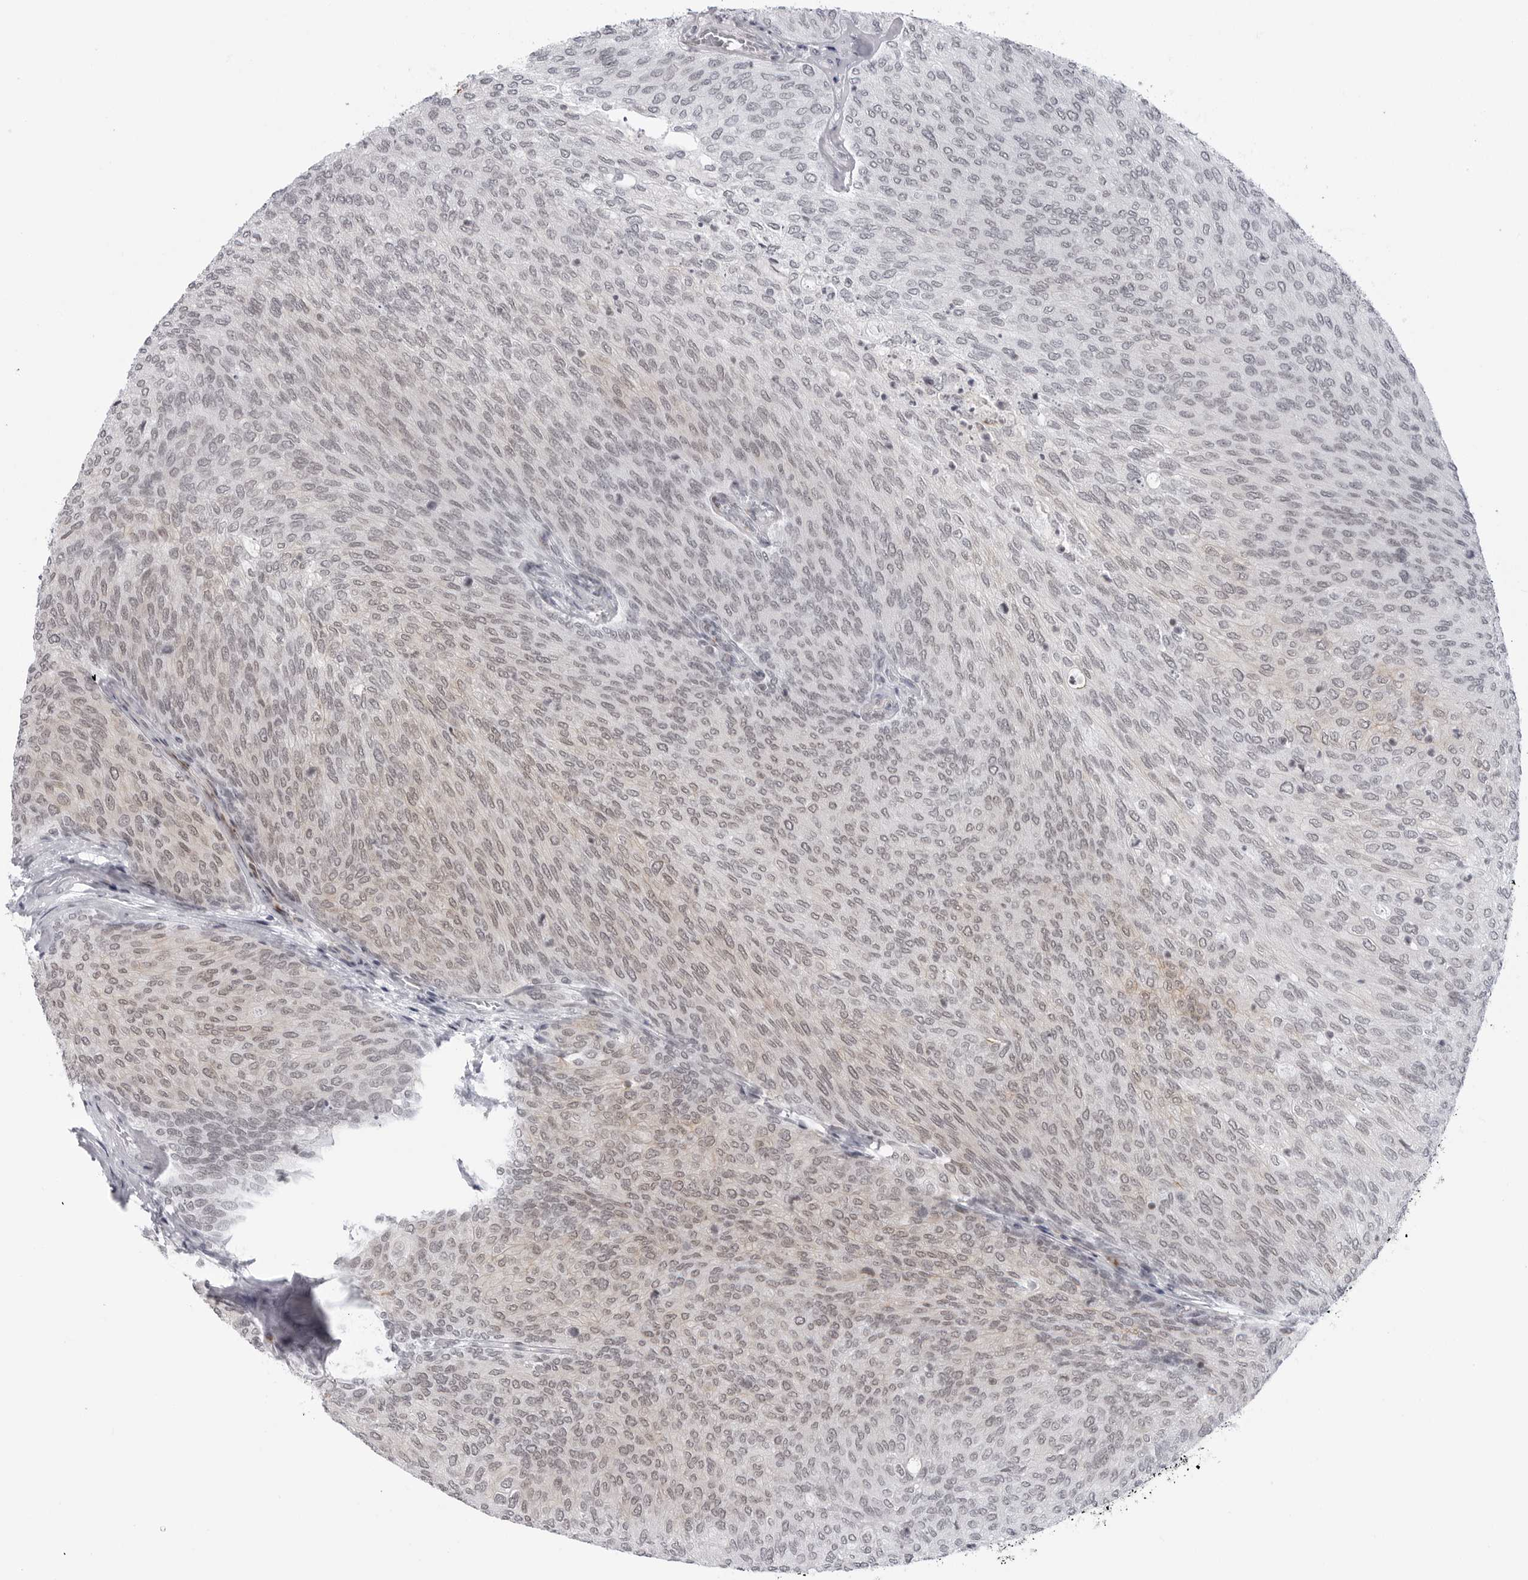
{"staining": {"intensity": "moderate", "quantity": "<25%", "location": "cytoplasmic/membranous,nuclear"}, "tissue": "urothelial cancer", "cell_type": "Tumor cells", "image_type": "cancer", "snomed": [{"axis": "morphology", "description": "Urothelial carcinoma, Low grade"}, {"axis": "topography", "description": "Urinary bladder"}], "caption": "This is a micrograph of IHC staining of urothelial carcinoma (low-grade), which shows moderate positivity in the cytoplasmic/membranous and nuclear of tumor cells.", "gene": "TRIM66", "patient": {"sex": "female", "age": 79}}